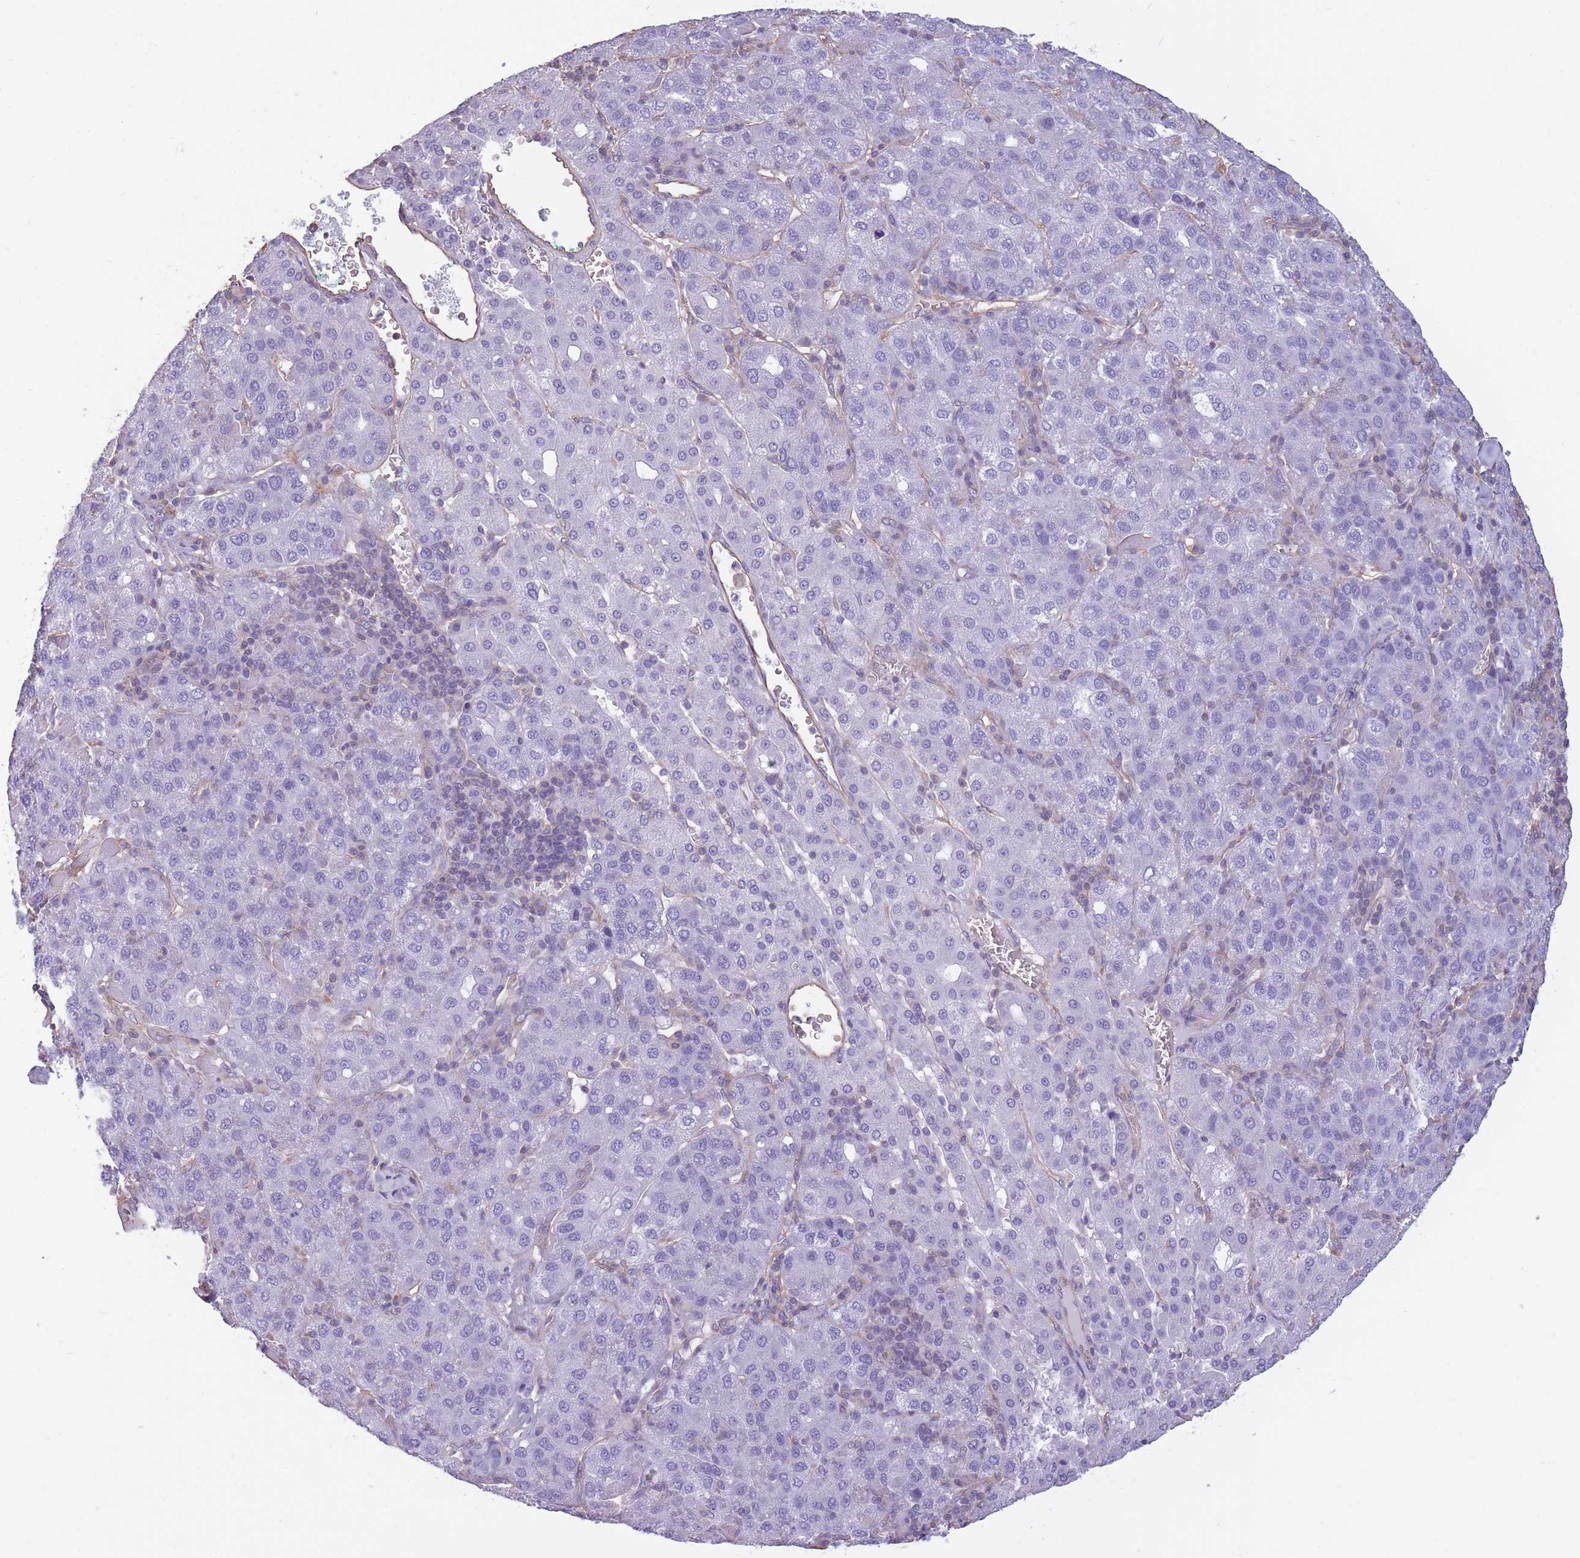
{"staining": {"intensity": "negative", "quantity": "none", "location": "none"}, "tissue": "liver cancer", "cell_type": "Tumor cells", "image_type": "cancer", "snomed": [{"axis": "morphology", "description": "Carcinoma, Hepatocellular, NOS"}, {"axis": "topography", "description": "Liver"}], "caption": "Tumor cells show no significant protein expression in hepatocellular carcinoma (liver). The staining was performed using DAB (3,3'-diaminobenzidine) to visualize the protein expression in brown, while the nuclei were stained in blue with hematoxylin (Magnification: 20x).", "gene": "ADD1", "patient": {"sex": "male", "age": 65}}